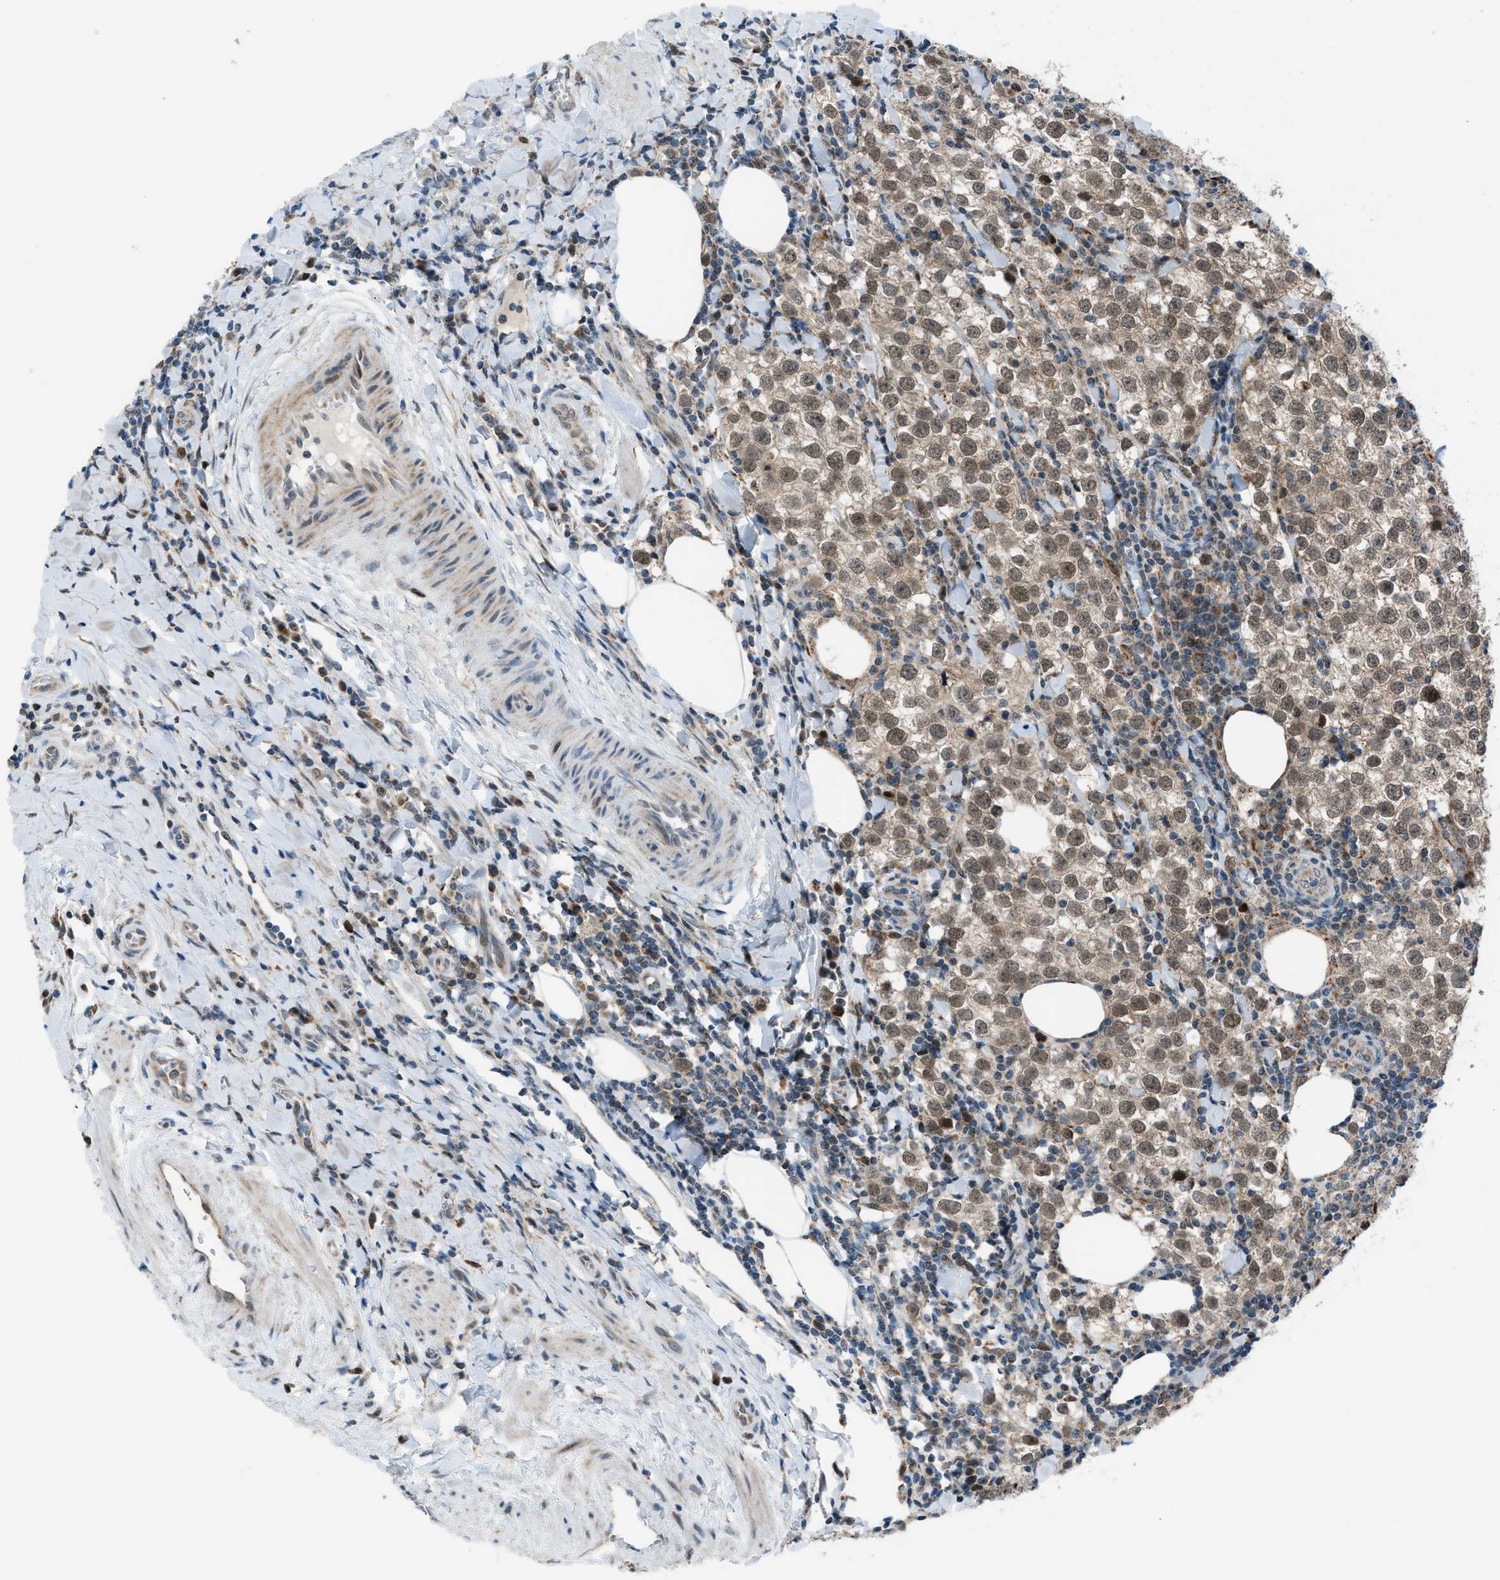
{"staining": {"intensity": "moderate", "quantity": ">75%", "location": "cytoplasmic/membranous,nuclear"}, "tissue": "testis cancer", "cell_type": "Tumor cells", "image_type": "cancer", "snomed": [{"axis": "morphology", "description": "Seminoma, NOS"}, {"axis": "morphology", "description": "Carcinoma, Embryonal, NOS"}, {"axis": "topography", "description": "Testis"}], "caption": "Protein expression analysis of human testis cancer (seminoma) reveals moderate cytoplasmic/membranous and nuclear expression in approximately >75% of tumor cells. (DAB IHC, brown staining for protein, blue staining for nuclei).", "gene": "SRM", "patient": {"sex": "male", "age": 36}}